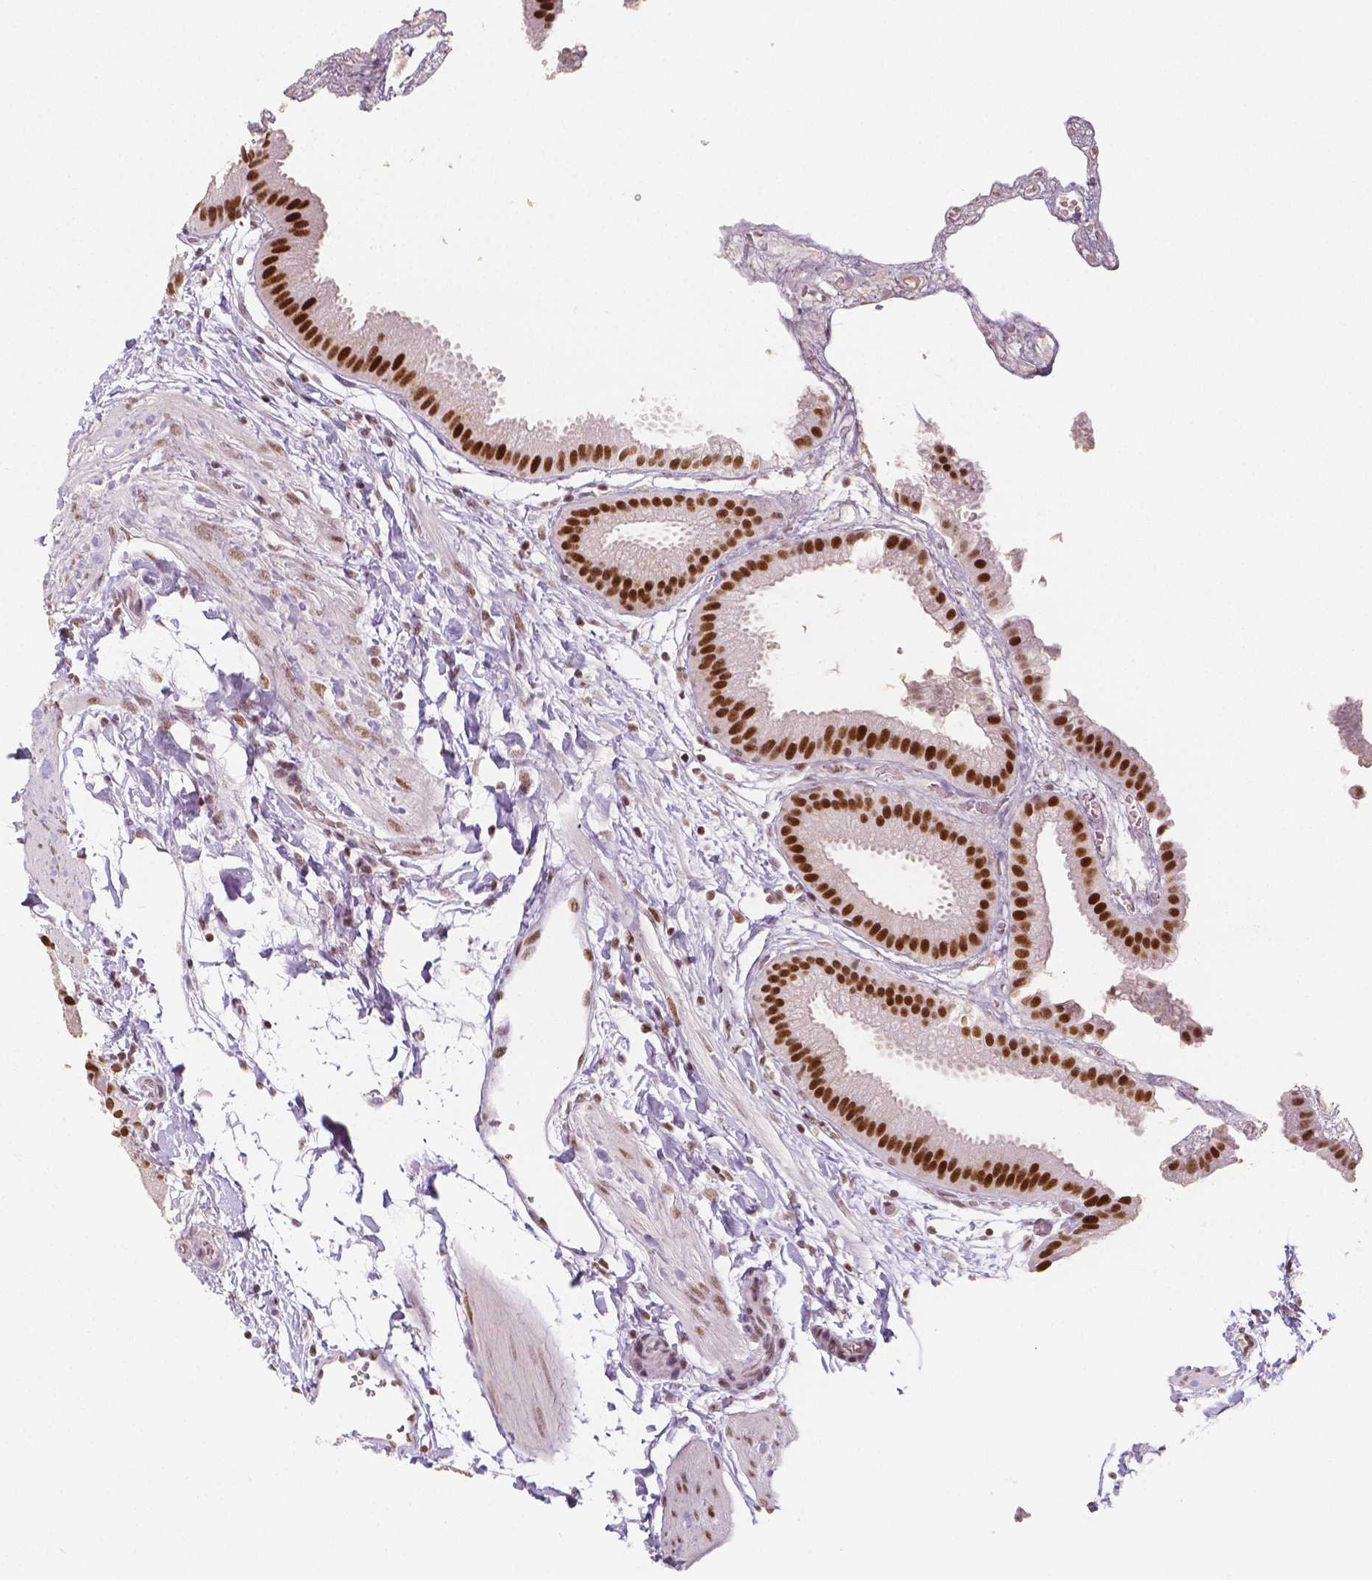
{"staining": {"intensity": "strong", "quantity": ">75%", "location": "nuclear"}, "tissue": "gallbladder", "cell_type": "Glandular cells", "image_type": "normal", "snomed": [{"axis": "morphology", "description": "Normal tissue, NOS"}, {"axis": "topography", "description": "Gallbladder"}], "caption": "This image exhibits immunohistochemistry staining of unremarkable gallbladder, with high strong nuclear expression in approximately >75% of glandular cells.", "gene": "HDAC1", "patient": {"sex": "female", "age": 63}}